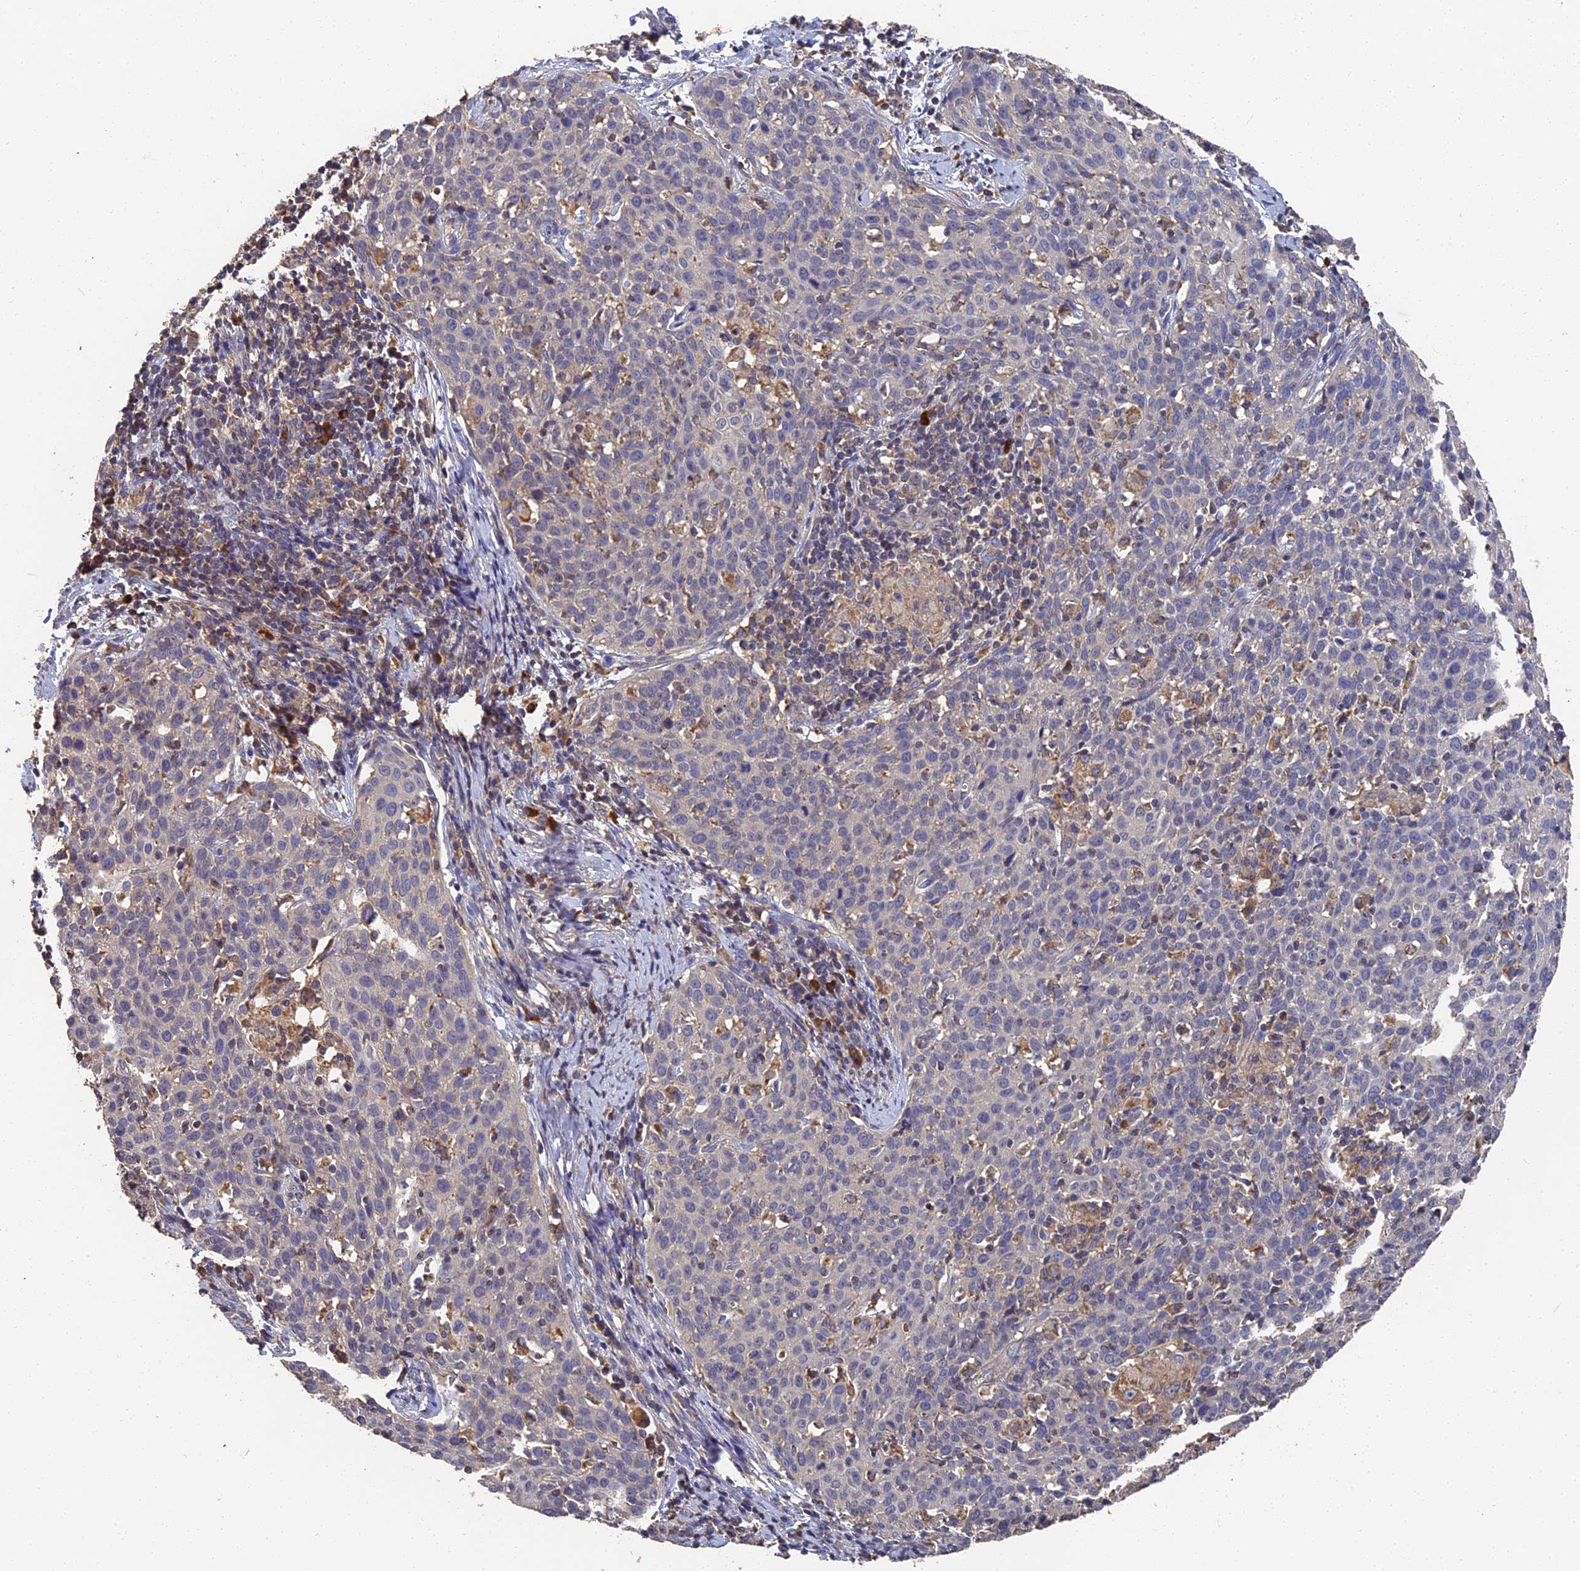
{"staining": {"intensity": "negative", "quantity": "none", "location": "none"}, "tissue": "cervical cancer", "cell_type": "Tumor cells", "image_type": "cancer", "snomed": [{"axis": "morphology", "description": "Squamous cell carcinoma, NOS"}, {"axis": "topography", "description": "Cervix"}], "caption": "Micrograph shows no protein staining in tumor cells of squamous cell carcinoma (cervical) tissue.", "gene": "DHRS11", "patient": {"sex": "female", "age": 38}}